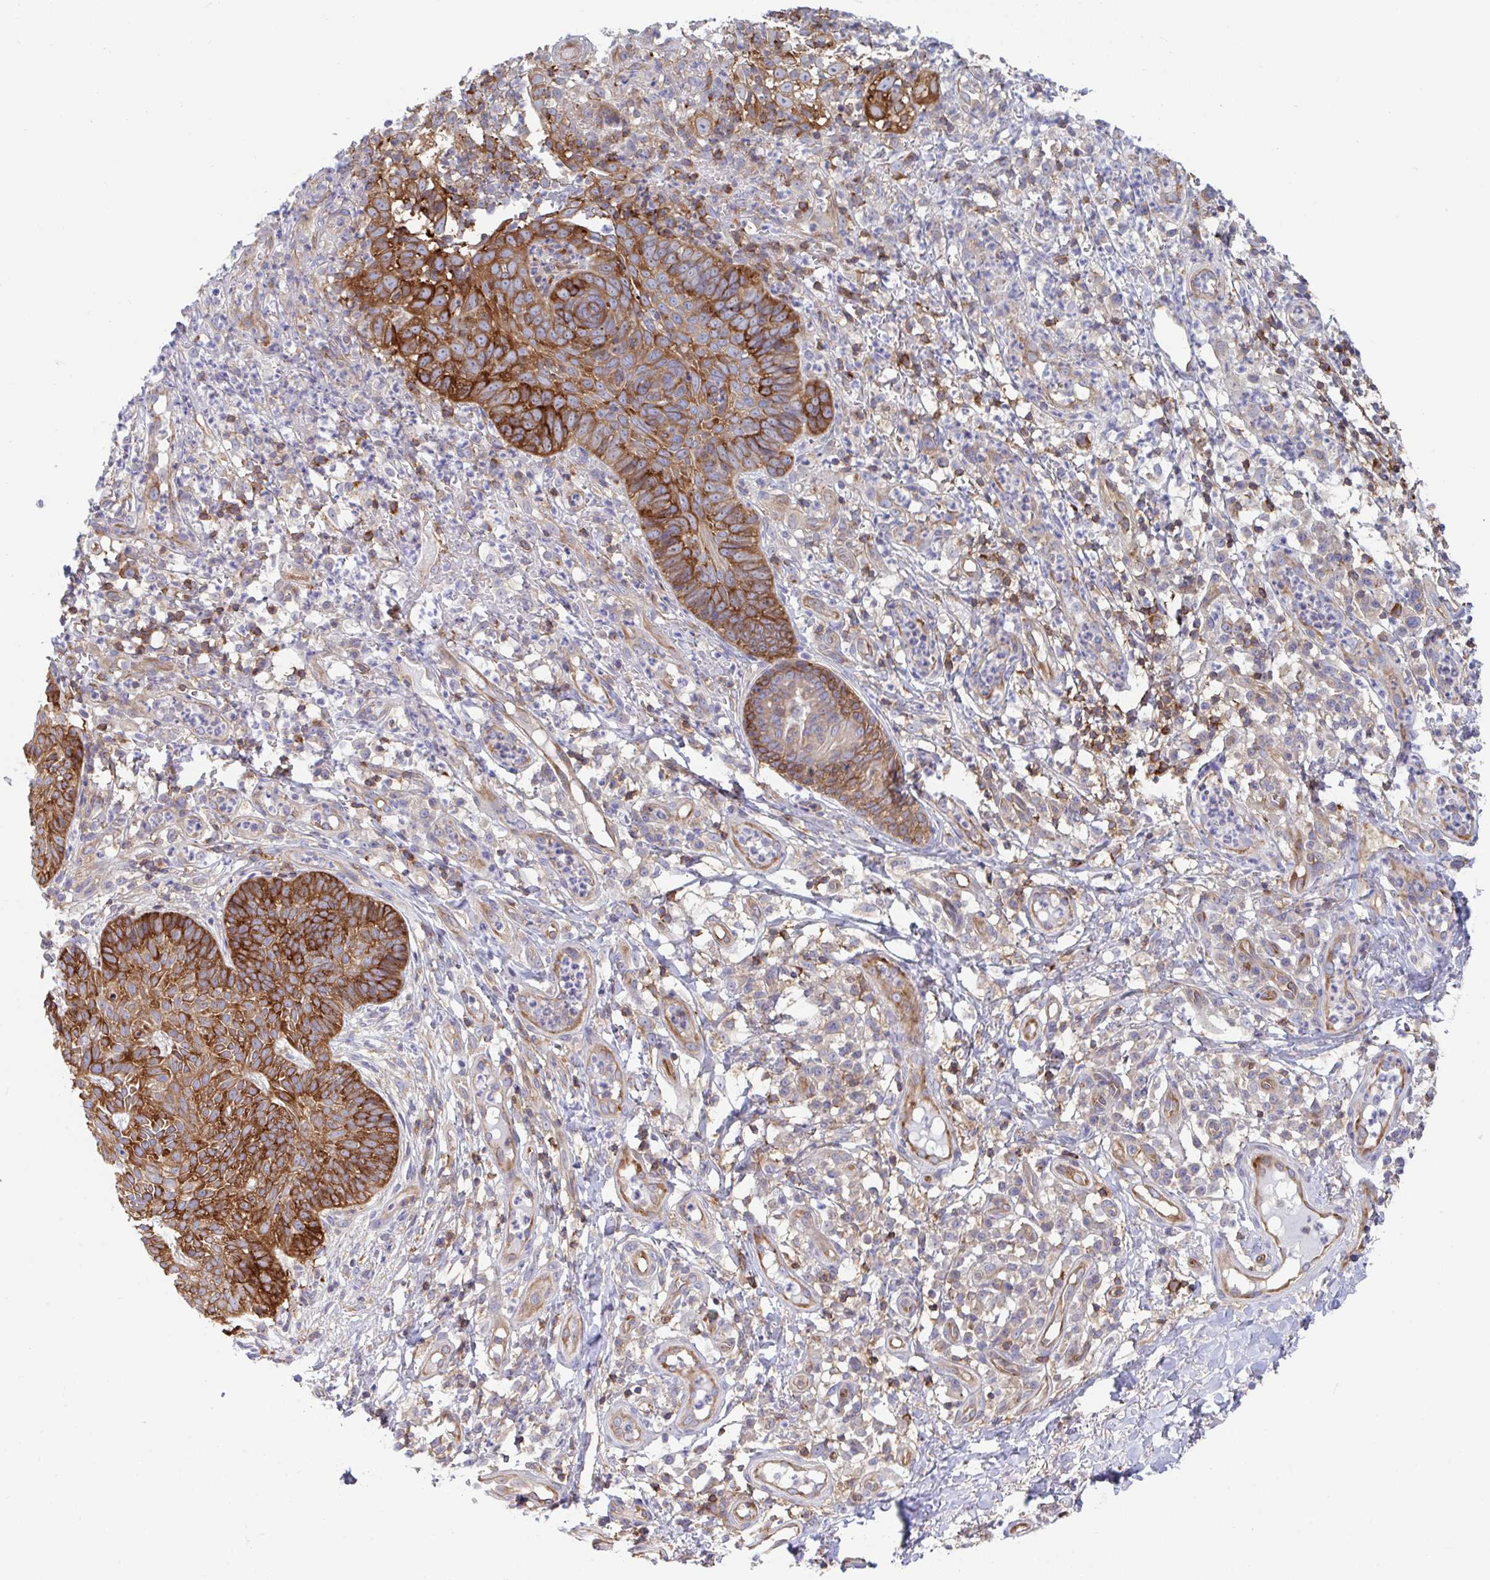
{"staining": {"intensity": "strong", "quantity": ">75%", "location": "cytoplasmic/membranous"}, "tissue": "skin cancer", "cell_type": "Tumor cells", "image_type": "cancer", "snomed": [{"axis": "morphology", "description": "Basal cell carcinoma"}, {"axis": "topography", "description": "Skin"}, {"axis": "topography", "description": "Skin of leg"}], "caption": "Immunohistochemical staining of human basal cell carcinoma (skin) shows high levels of strong cytoplasmic/membranous protein staining in approximately >75% of tumor cells.", "gene": "WNK1", "patient": {"sex": "female", "age": 87}}